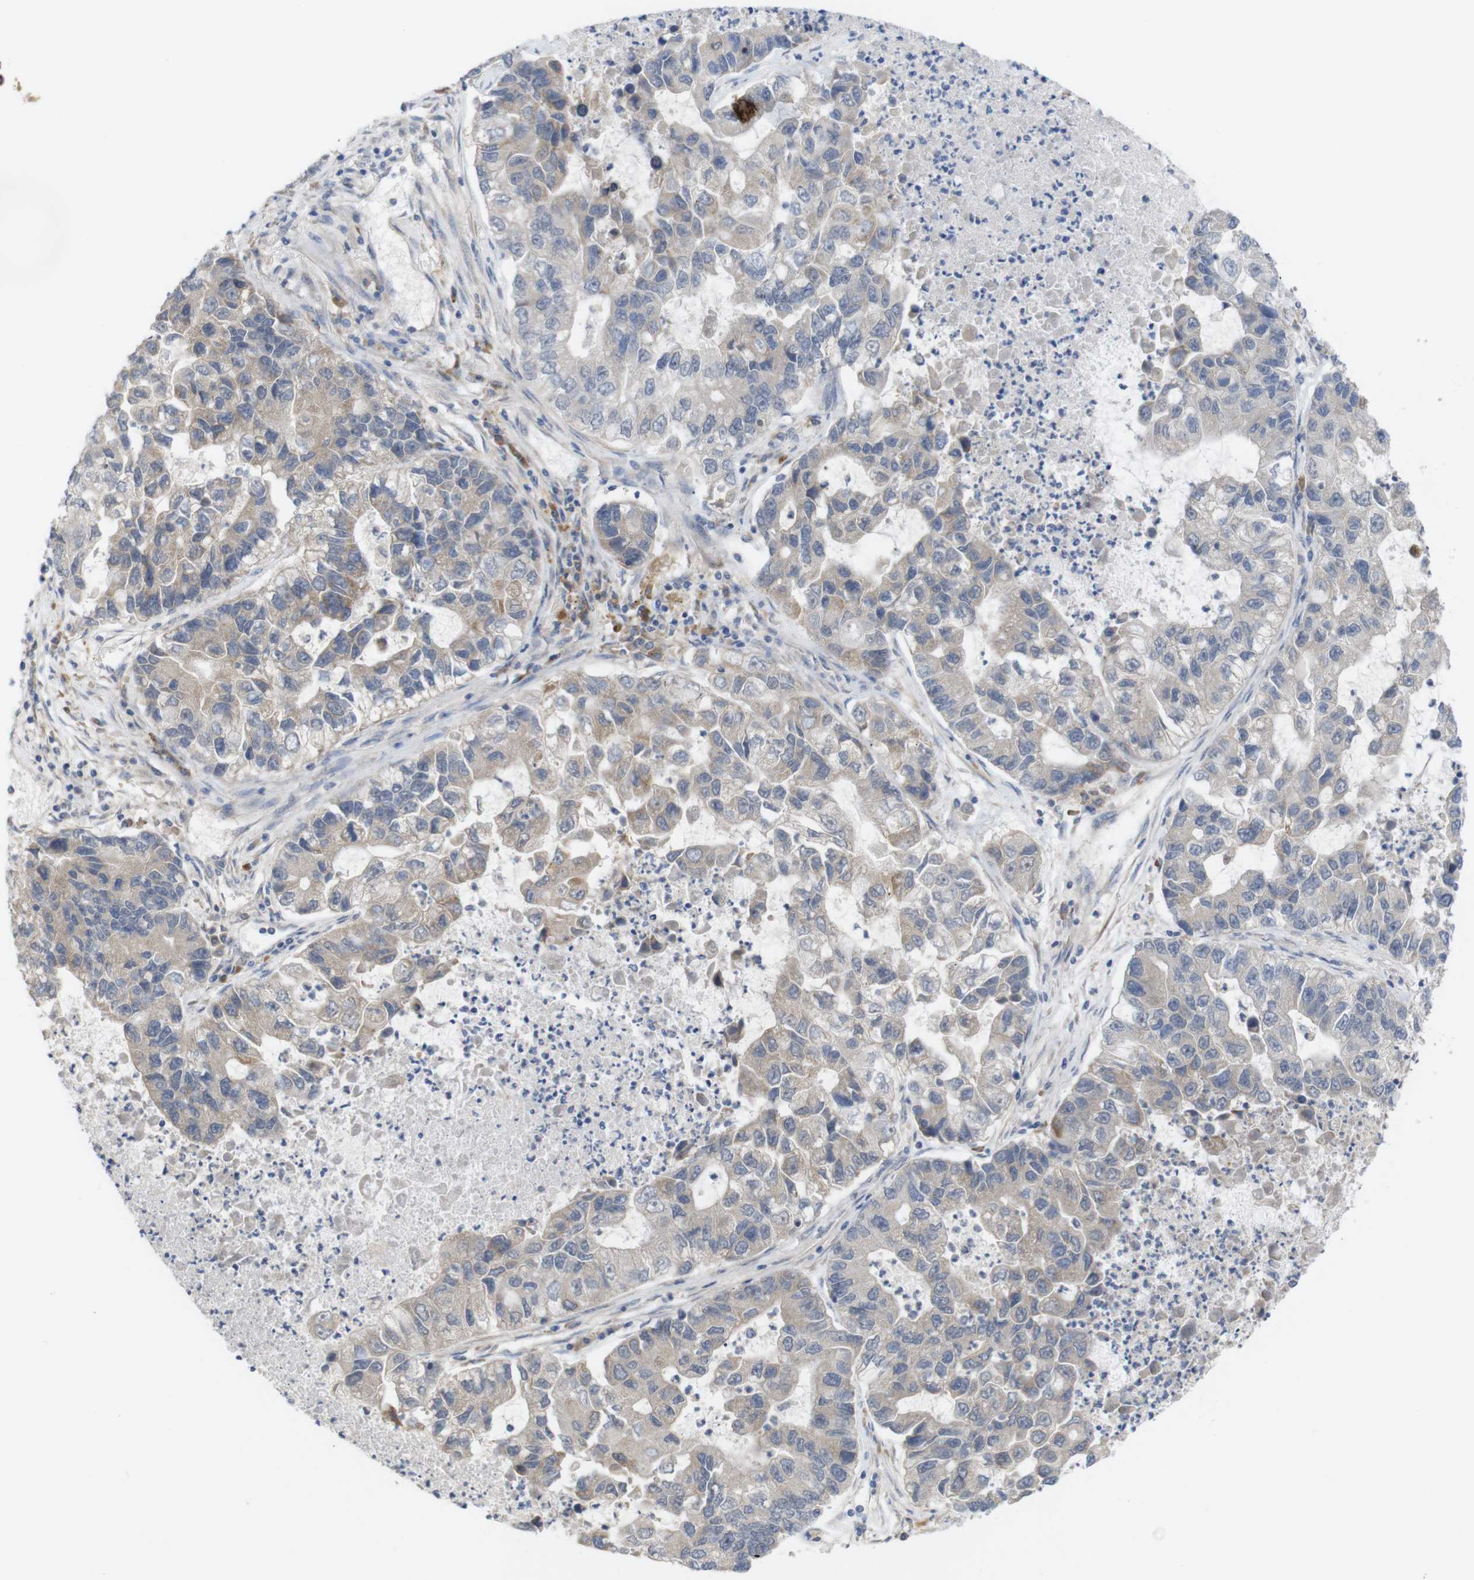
{"staining": {"intensity": "weak", "quantity": ">75%", "location": "cytoplasmic/membranous"}, "tissue": "lung cancer", "cell_type": "Tumor cells", "image_type": "cancer", "snomed": [{"axis": "morphology", "description": "Adenocarcinoma, NOS"}, {"axis": "topography", "description": "Lung"}], "caption": "Immunohistochemical staining of human lung cancer (adenocarcinoma) displays weak cytoplasmic/membranous protein staining in about >75% of tumor cells. The staining was performed using DAB, with brown indicating positive protein expression. Nuclei are stained blue with hematoxylin.", "gene": "BCAR3", "patient": {"sex": "female", "age": 51}}